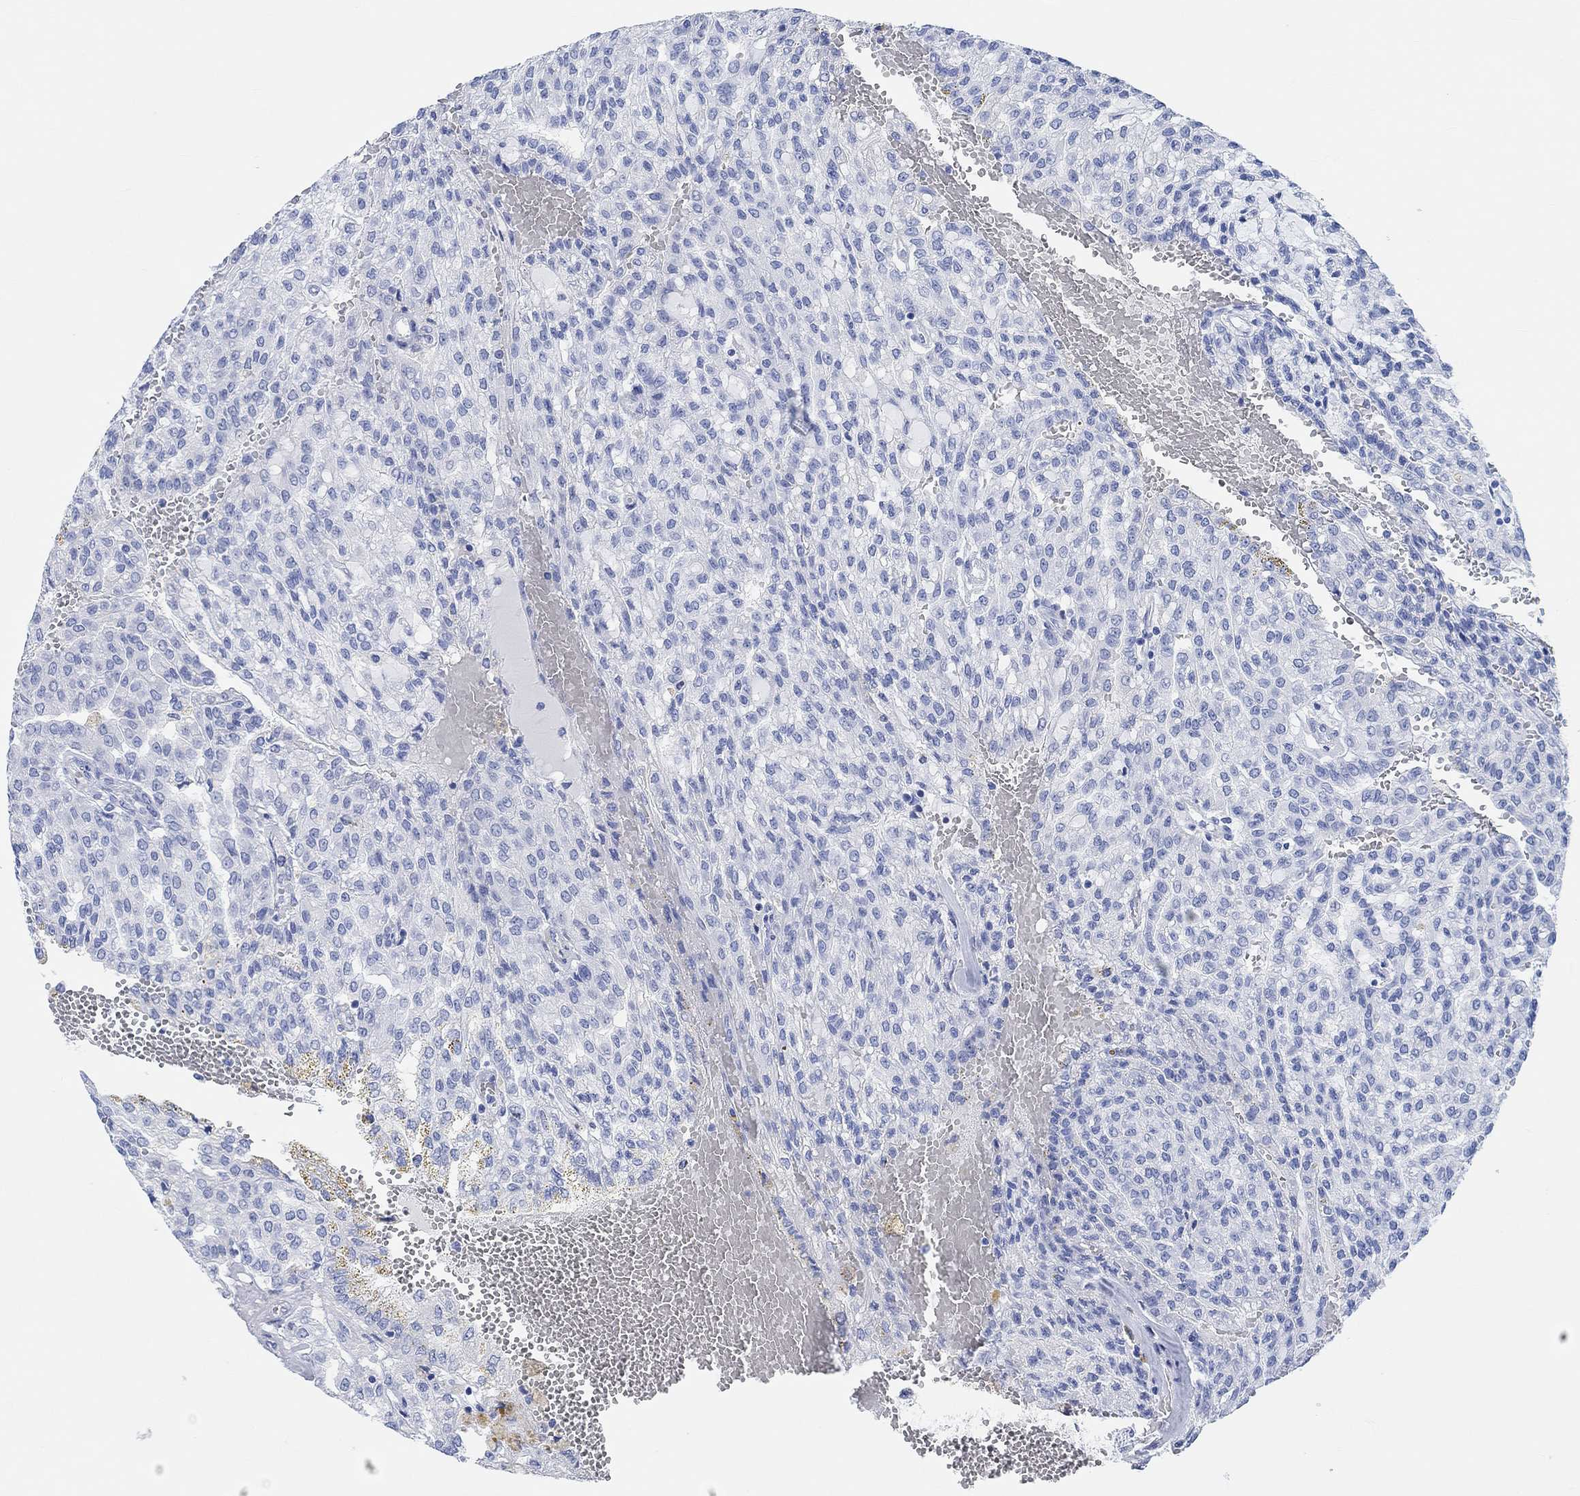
{"staining": {"intensity": "negative", "quantity": "none", "location": "none"}, "tissue": "renal cancer", "cell_type": "Tumor cells", "image_type": "cancer", "snomed": [{"axis": "morphology", "description": "Adenocarcinoma, NOS"}, {"axis": "topography", "description": "Kidney"}], "caption": "Immunohistochemical staining of human renal cancer demonstrates no significant staining in tumor cells.", "gene": "ANKRD33", "patient": {"sex": "male", "age": 63}}